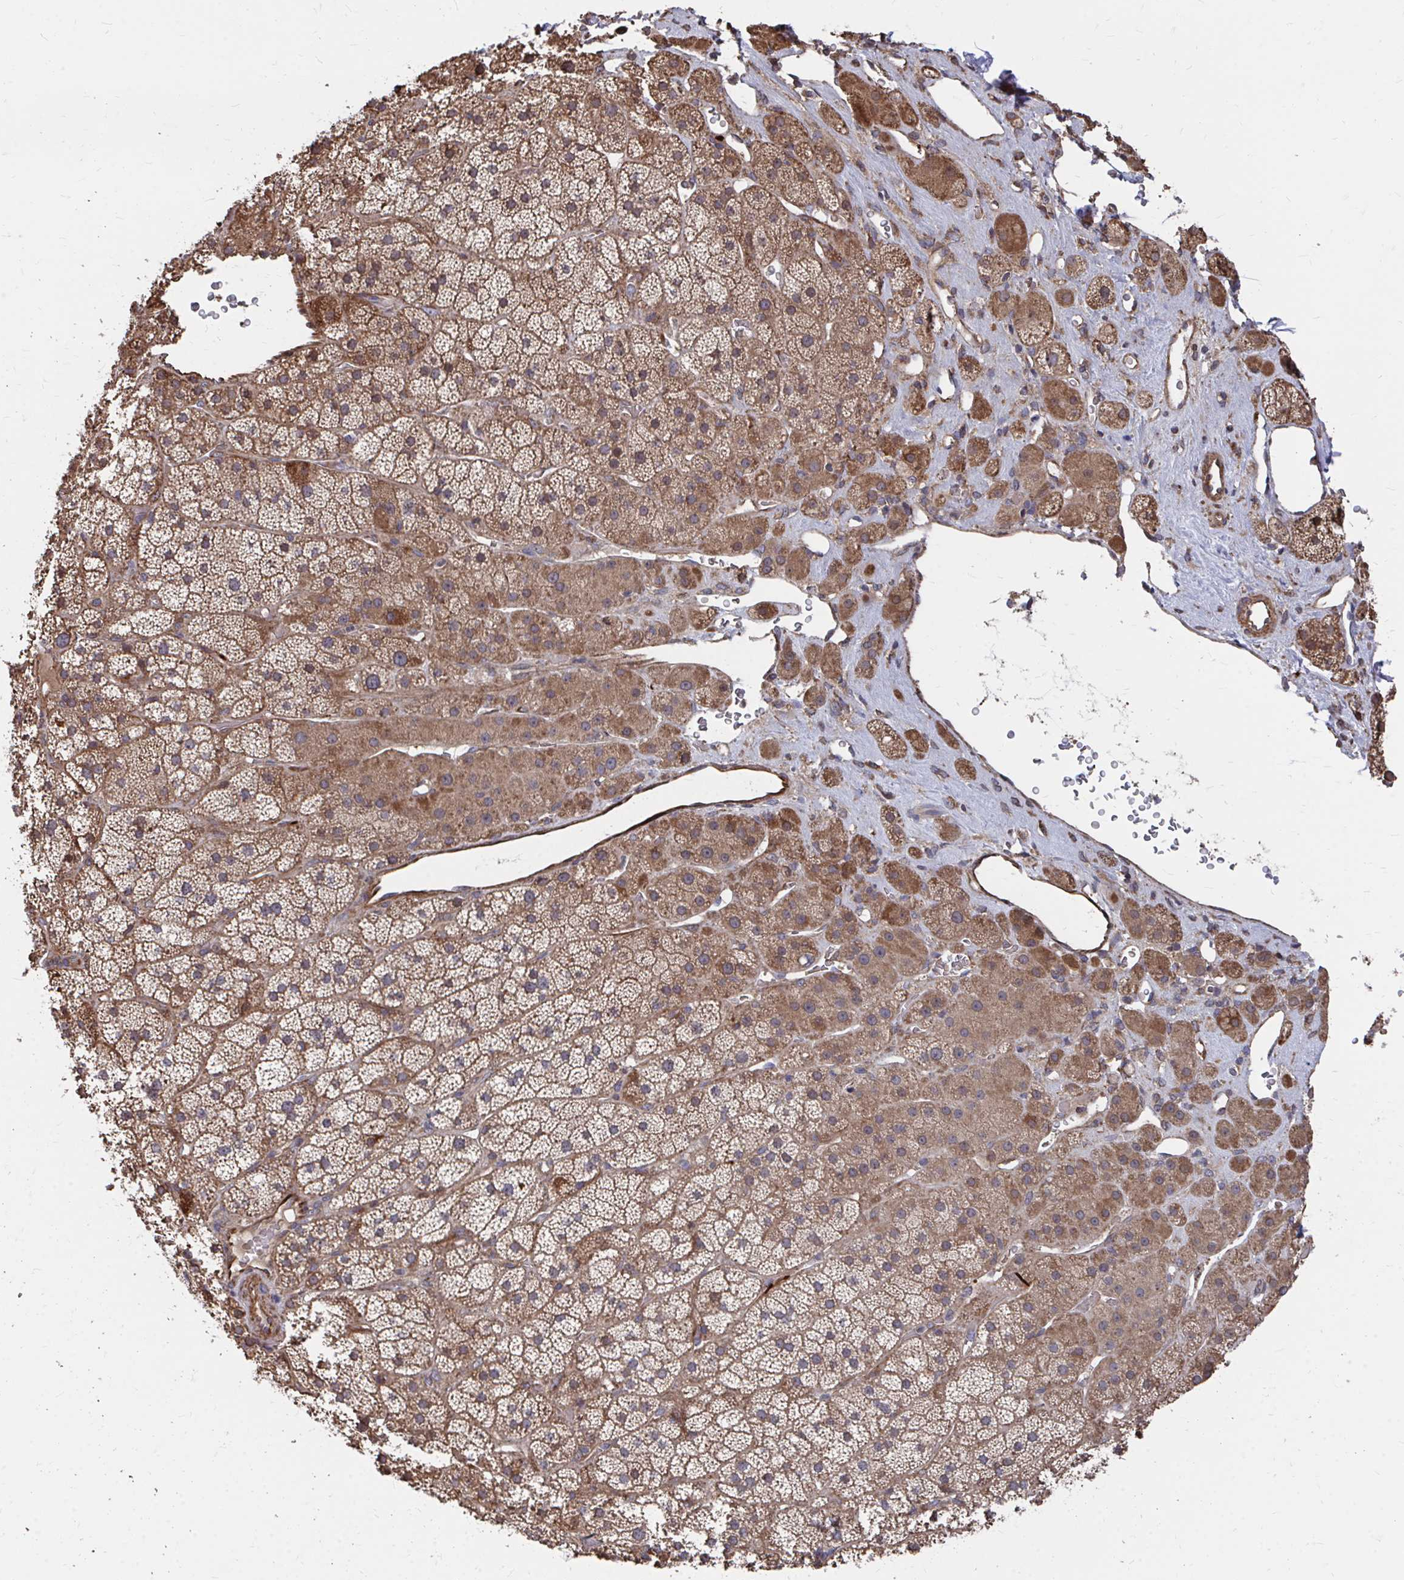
{"staining": {"intensity": "moderate", "quantity": "25%-75%", "location": "cytoplasmic/membranous"}, "tissue": "adrenal gland", "cell_type": "Glandular cells", "image_type": "normal", "snomed": [{"axis": "morphology", "description": "Normal tissue, NOS"}, {"axis": "topography", "description": "Adrenal gland"}], "caption": "Moderate cytoplasmic/membranous positivity for a protein is identified in approximately 25%-75% of glandular cells of unremarkable adrenal gland using IHC.", "gene": "FAM89A", "patient": {"sex": "male", "age": 57}}